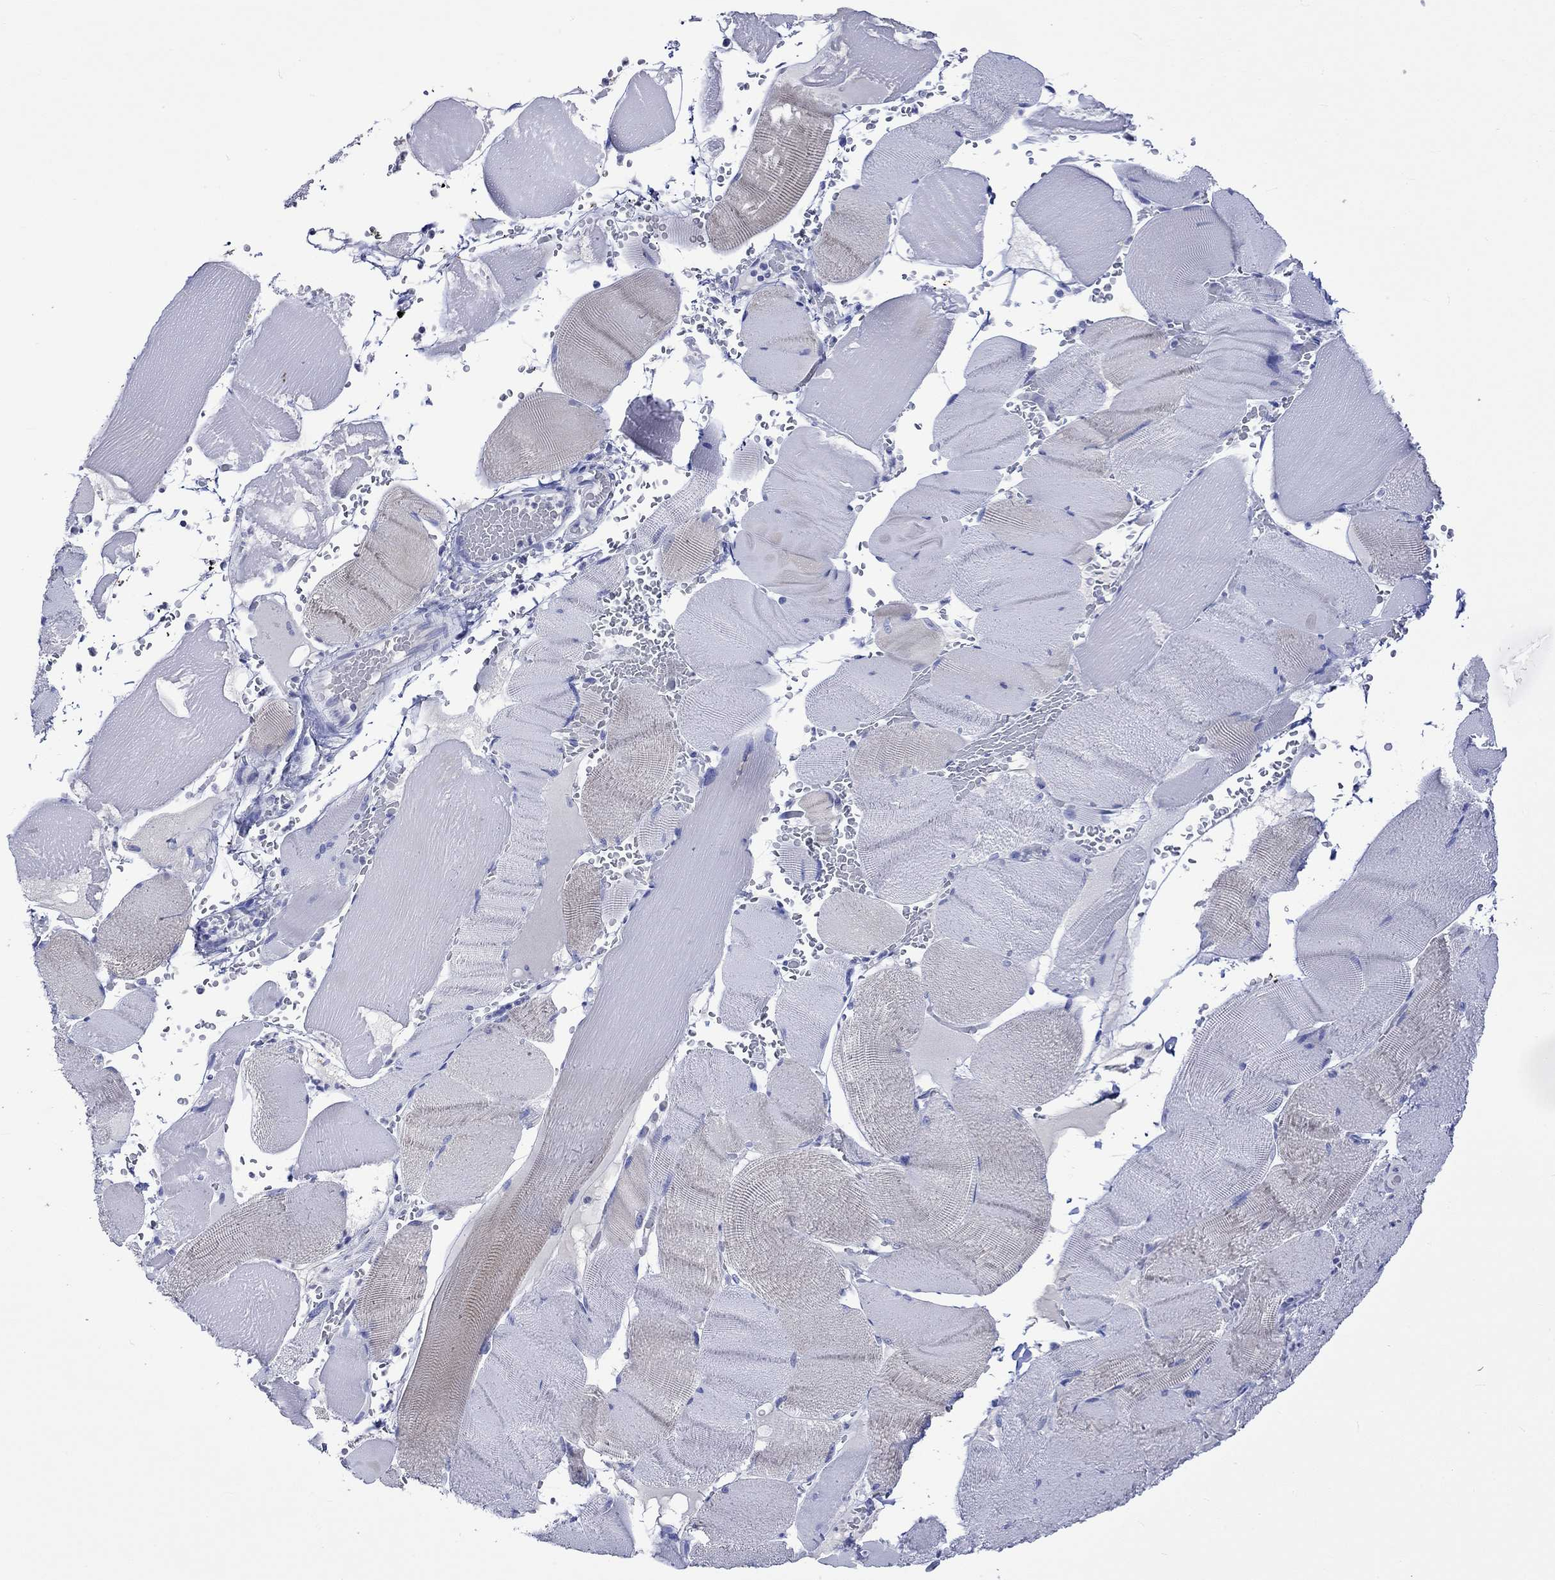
{"staining": {"intensity": "negative", "quantity": "none", "location": "none"}, "tissue": "skeletal muscle", "cell_type": "Myocytes", "image_type": "normal", "snomed": [{"axis": "morphology", "description": "Normal tissue, NOS"}, {"axis": "topography", "description": "Skeletal muscle"}], "caption": "The histopathology image shows no significant expression in myocytes of skeletal muscle.", "gene": "KLHL35", "patient": {"sex": "male", "age": 56}}